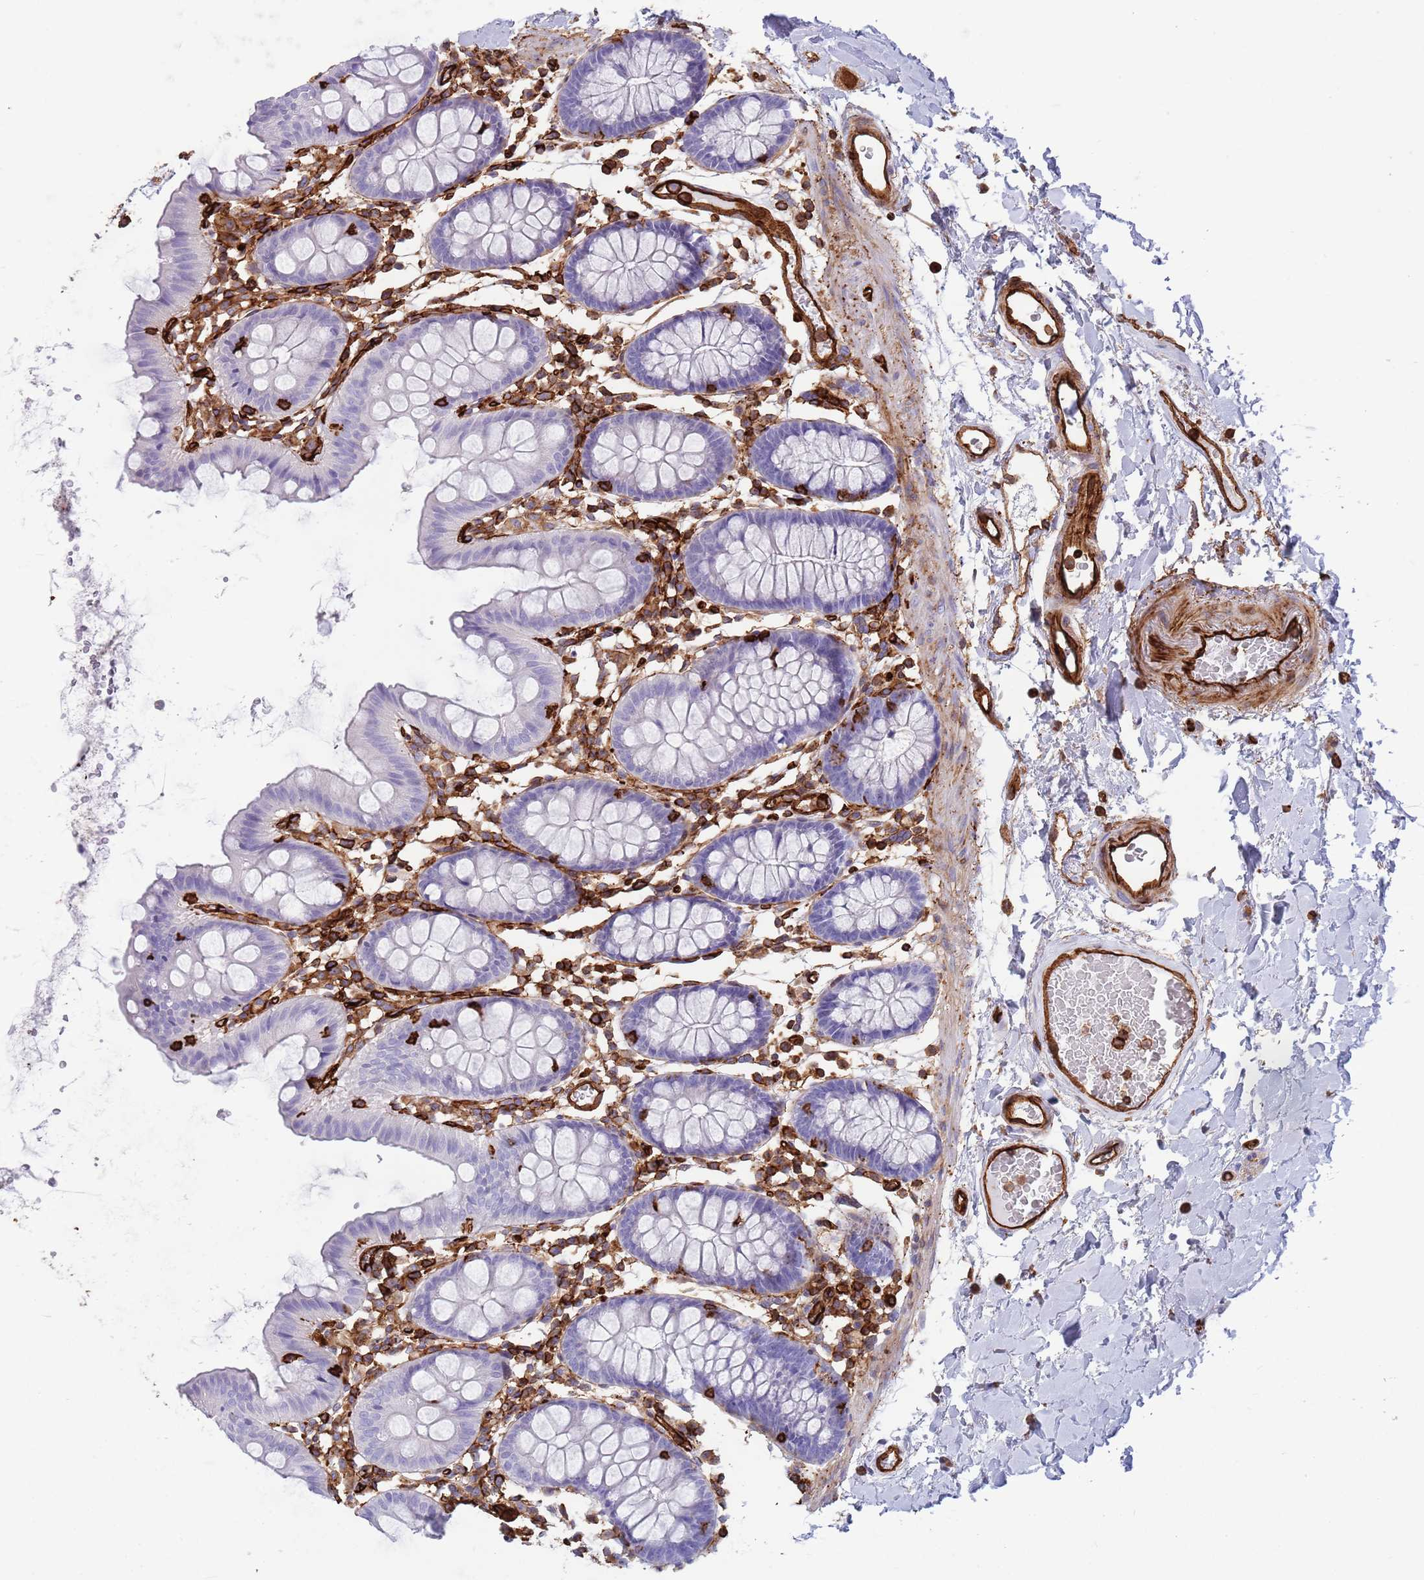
{"staining": {"intensity": "strong", "quantity": ">75%", "location": "cytoplasmic/membranous"}, "tissue": "colon", "cell_type": "Endothelial cells", "image_type": "normal", "snomed": [{"axis": "morphology", "description": "Normal tissue, NOS"}, {"axis": "topography", "description": "Colon"}], "caption": "Immunohistochemical staining of benign colon reveals >75% levels of strong cytoplasmic/membranous protein positivity in approximately >75% of endothelial cells.", "gene": "KBTBD6", "patient": {"sex": "male", "age": 75}}